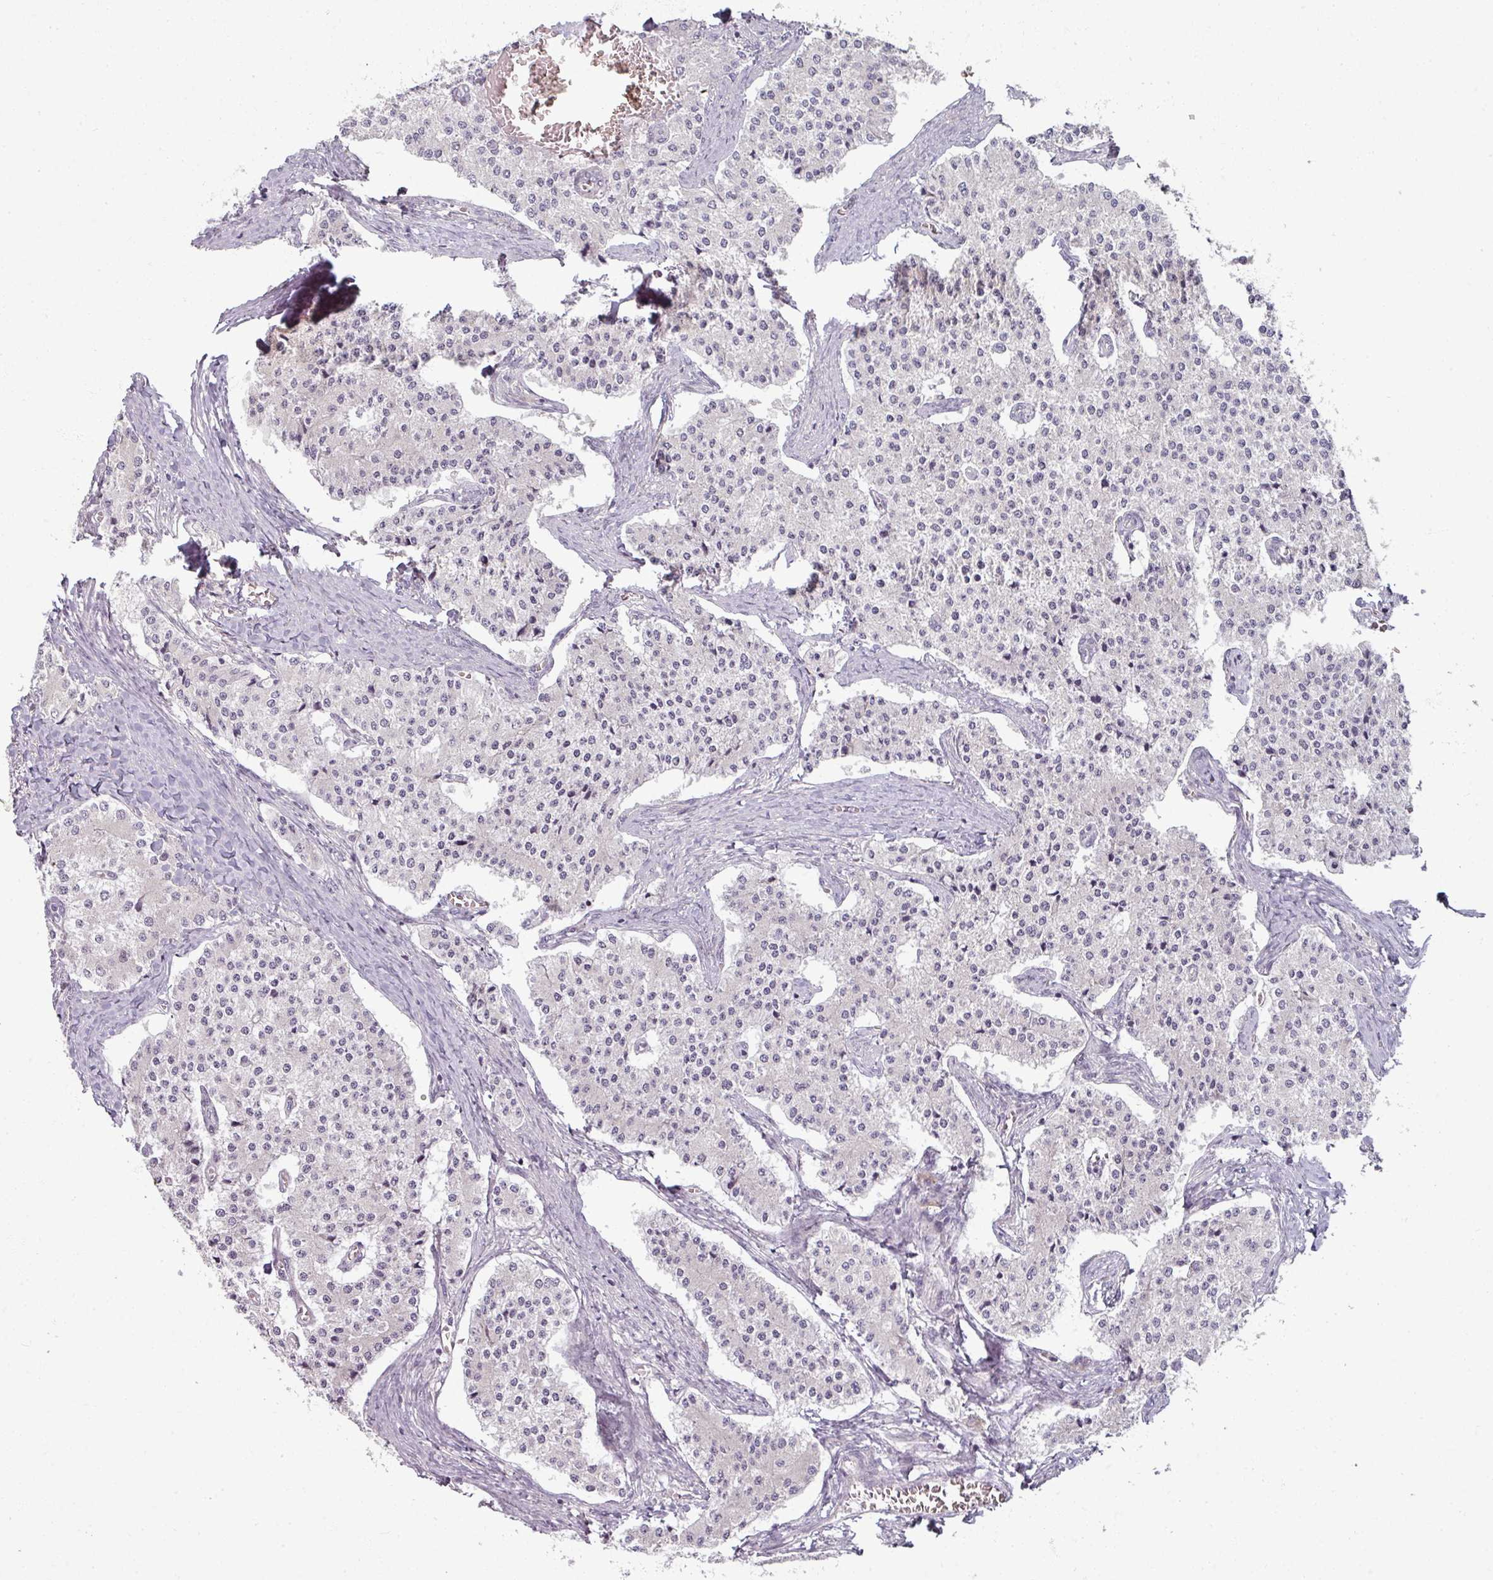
{"staining": {"intensity": "negative", "quantity": "none", "location": "none"}, "tissue": "carcinoid", "cell_type": "Tumor cells", "image_type": "cancer", "snomed": [{"axis": "morphology", "description": "Carcinoid, malignant, NOS"}, {"axis": "topography", "description": "Colon"}], "caption": "Carcinoid was stained to show a protein in brown. There is no significant expression in tumor cells. (DAB IHC visualized using brightfield microscopy, high magnification).", "gene": "MYMK", "patient": {"sex": "female", "age": 52}}